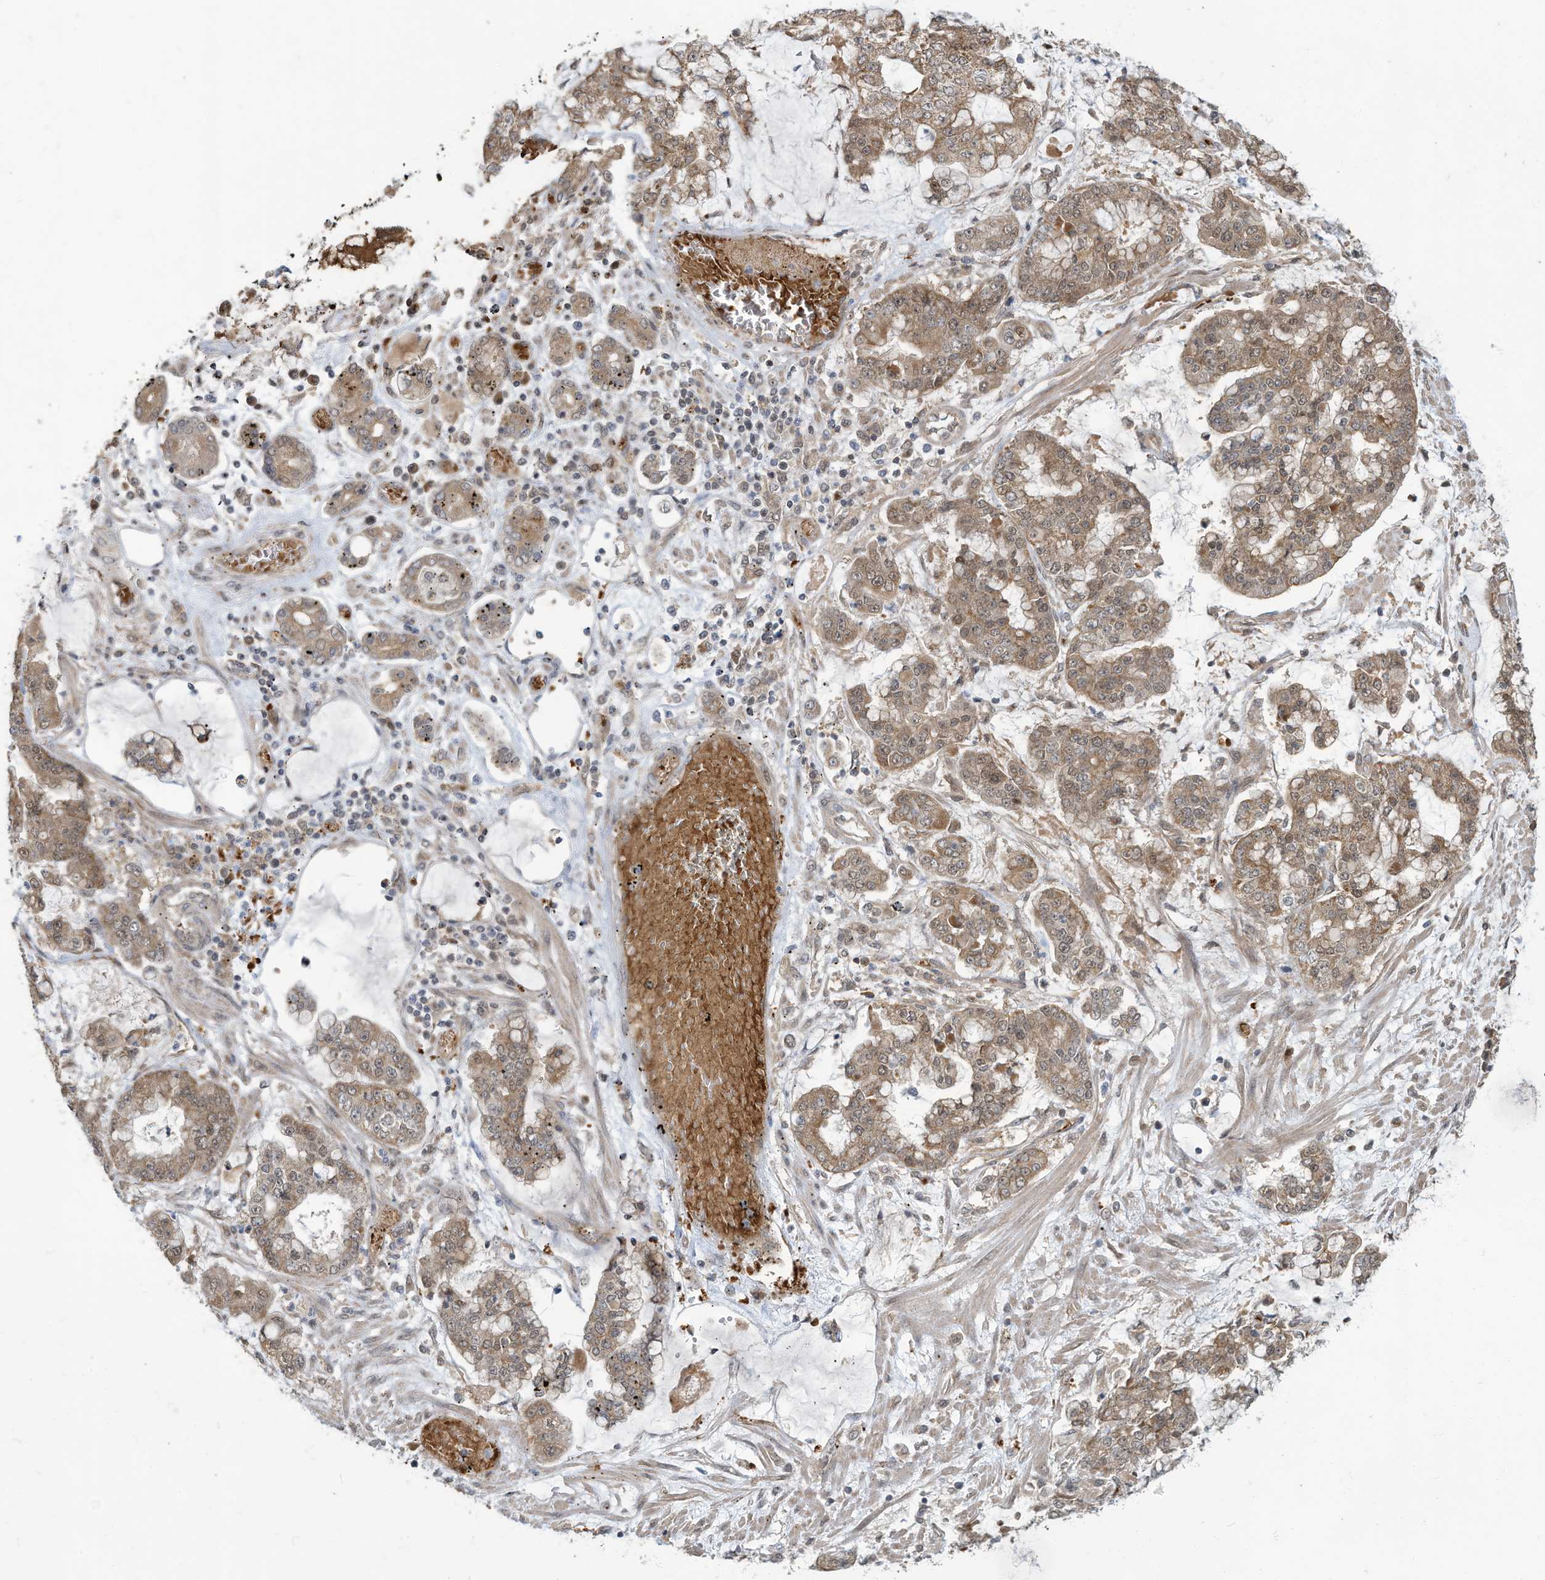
{"staining": {"intensity": "moderate", "quantity": ">75%", "location": "cytoplasmic/membranous"}, "tissue": "stomach cancer", "cell_type": "Tumor cells", "image_type": "cancer", "snomed": [{"axis": "morphology", "description": "Normal tissue, NOS"}, {"axis": "morphology", "description": "Adenocarcinoma, NOS"}, {"axis": "topography", "description": "Stomach, upper"}, {"axis": "topography", "description": "Stomach"}], "caption": "This image demonstrates immunohistochemistry (IHC) staining of human stomach cancer, with medium moderate cytoplasmic/membranous staining in approximately >75% of tumor cells.", "gene": "ERI2", "patient": {"sex": "male", "age": 76}}